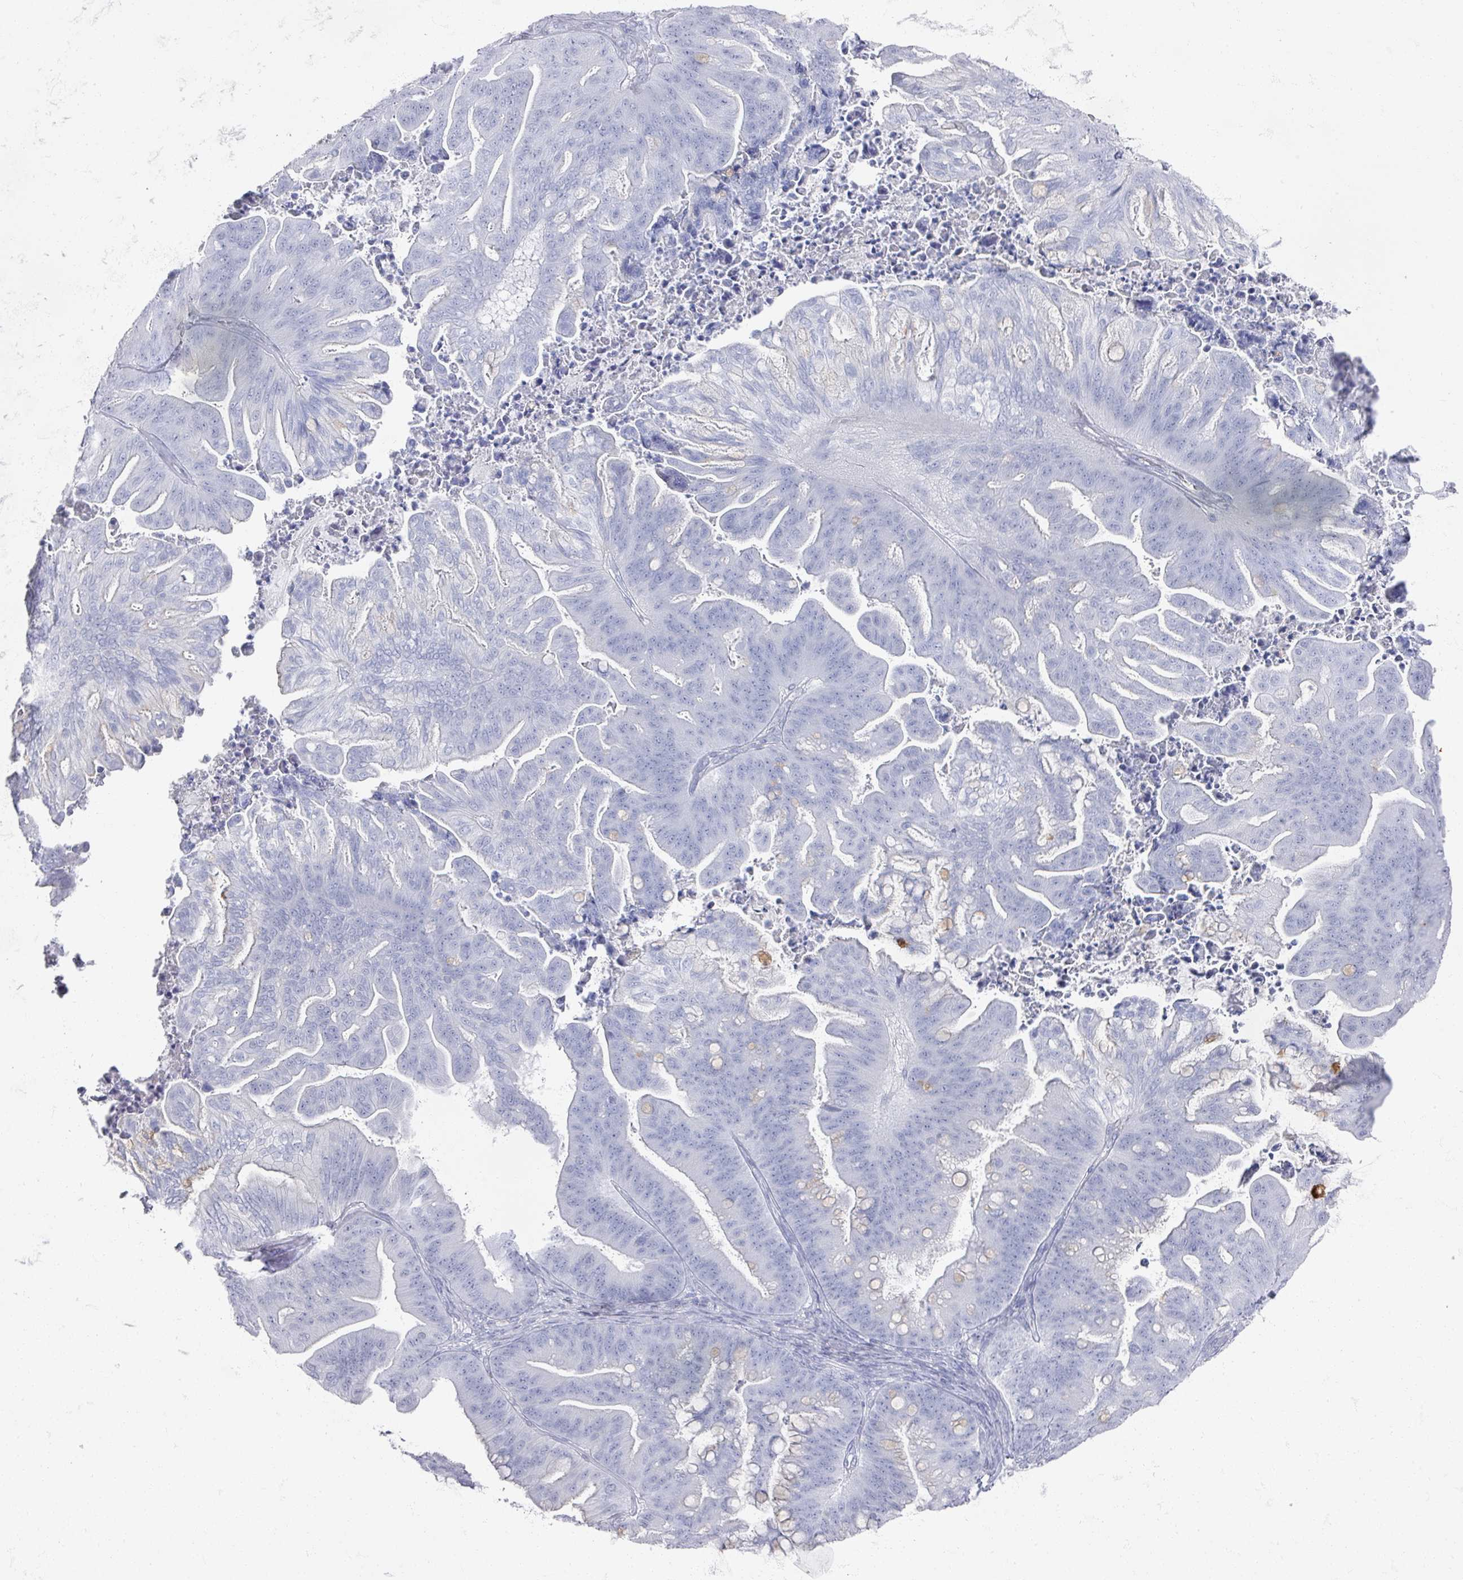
{"staining": {"intensity": "negative", "quantity": "none", "location": "none"}, "tissue": "ovarian cancer", "cell_type": "Tumor cells", "image_type": "cancer", "snomed": [{"axis": "morphology", "description": "Cystadenocarcinoma, mucinous, NOS"}, {"axis": "topography", "description": "Ovary"}], "caption": "DAB immunohistochemical staining of human ovarian mucinous cystadenocarcinoma reveals no significant positivity in tumor cells. The staining was performed using DAB (3,3'-diaminobenzidine) to visualize the protein expression in brown, while the nuclei were stained in blue with hematoxylin (Magnification: 20x).", "gene": "OMG", "patient": {"sex": "female", "age": 67}}